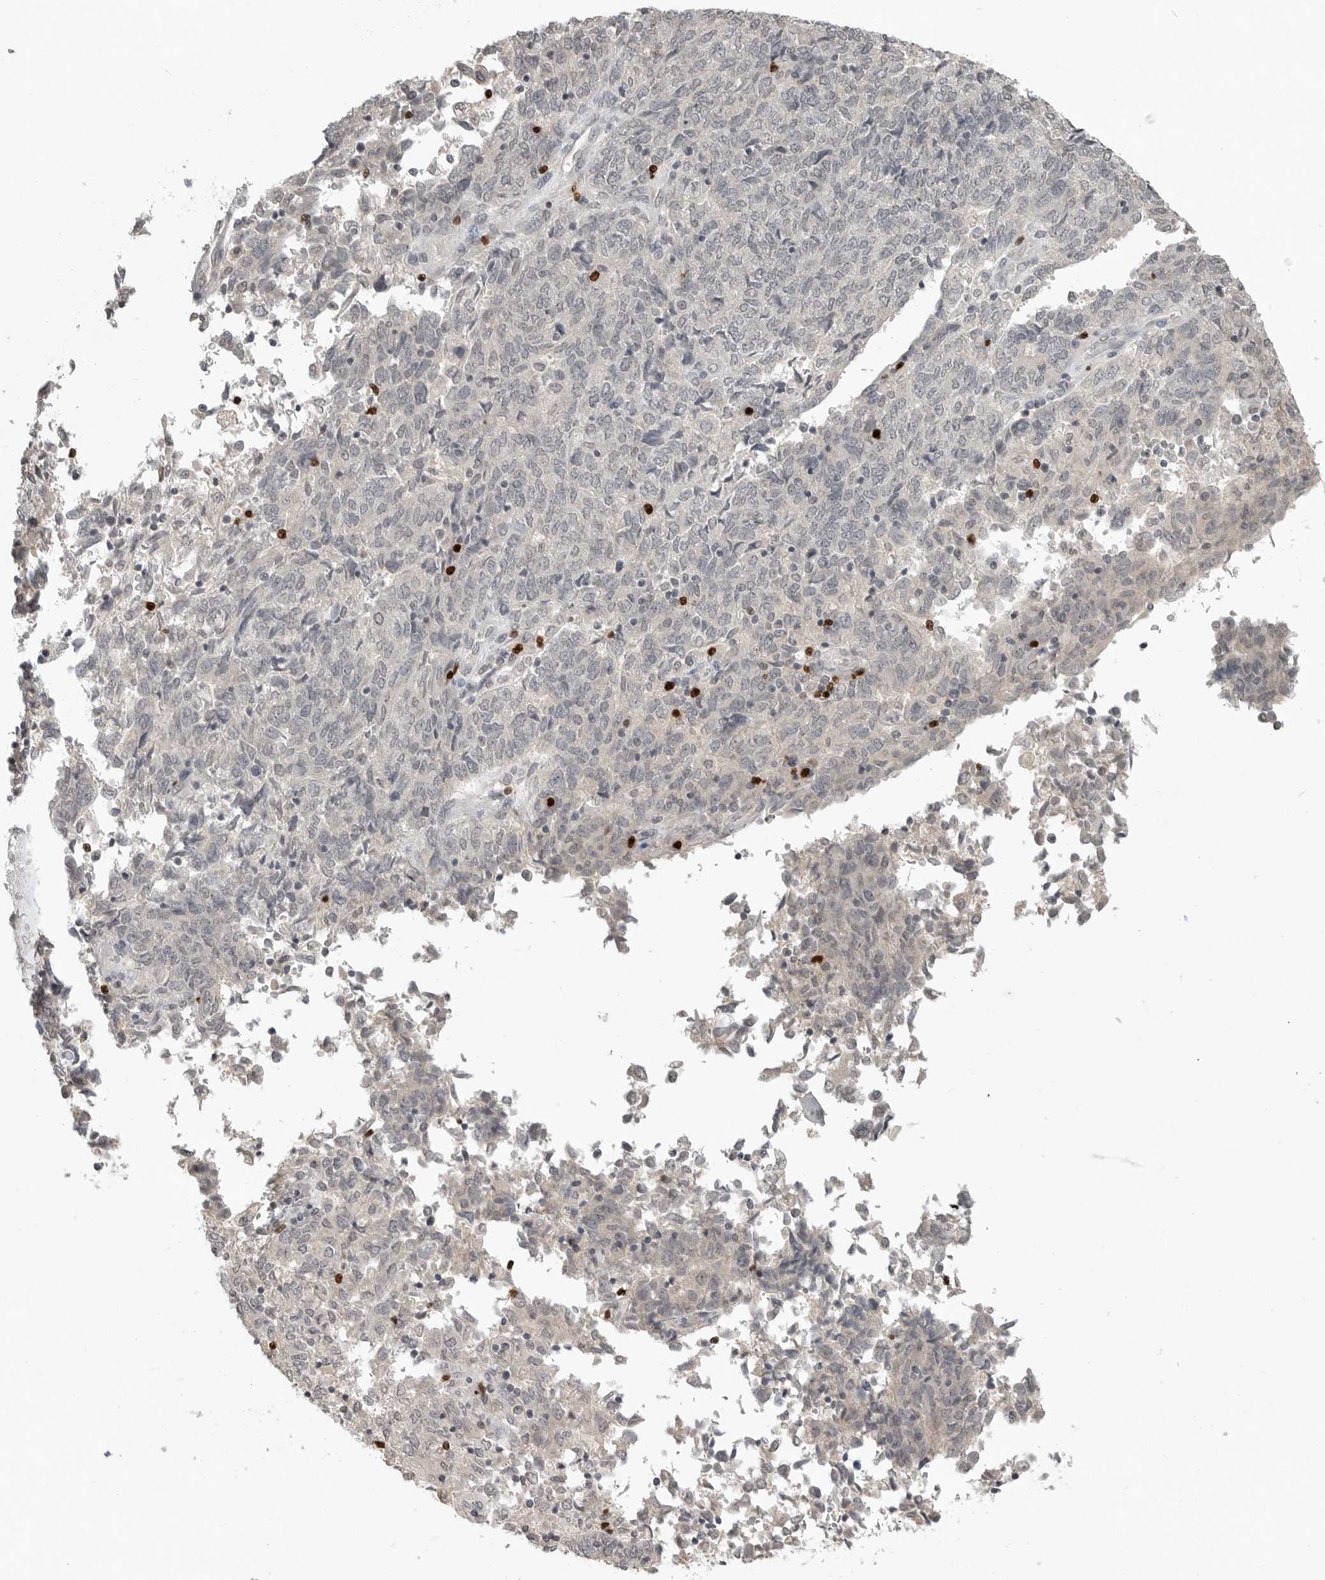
{"staining": {"intensity": "negative", "quantity": "none", "location": "none"}, "tissue": "endometrial cancer", "cell_type": "Tumor cells", "image_type": "cancer", "snomed": [{"axis": "morphology", "description": "Adenocarcinoma, NOS"}, {"axis": "topography", "description": "Endometrium"}], "caption": "Immunohistochemistry image of human endometrial cancer (adenocarcinoma) stained for a protein (brown), which demonstrates no staining in tumor cells. (DAB immunohistochemistry visualized using brightfield microscopy, high magnification).", "gene": "FOXP3", "patient": {"sex": "female", "age": 80}}